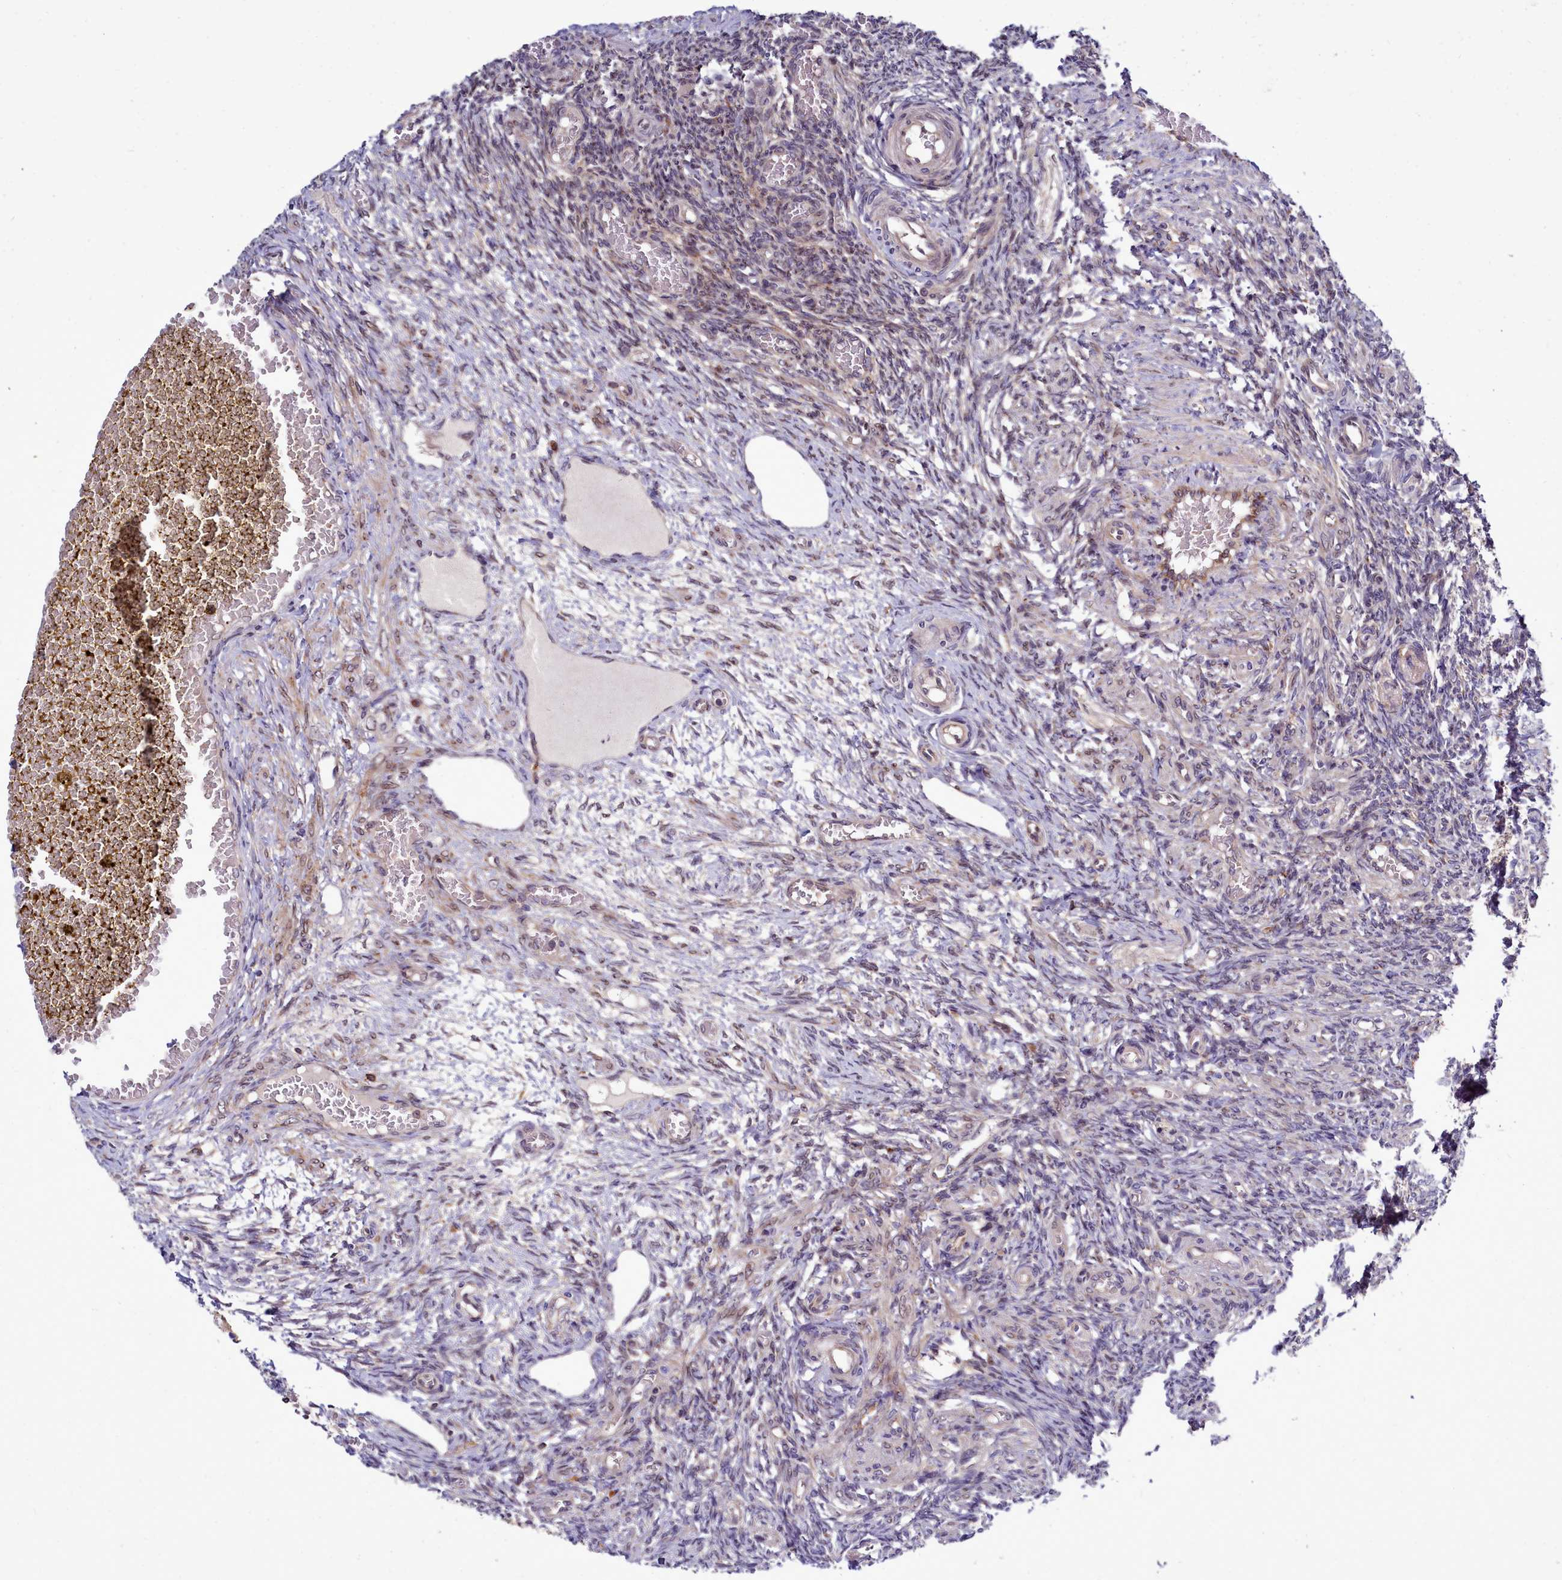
{"staining": {"intensity": "weak", "quantity": "25%-75%", "location": "cytoplasmic/membranous"}, "tissue": "ovary", "cell_type": "Ovarian stroma cells", "image_type": "normal", "snomed": [{"axis": "morphology", "description": "Normal tissue, NOS"}, {"axis": "topography", "description": "Ovary"}], "caption": "Immunohistochemistry (IHC) staining of normal ovary, which displays low levels of weak cytoplasmic/membranous staining in approximately 25%-75% of ovarian stroma cells indicating weak cytoplasmic/membranous protein expression. The staining was performed using DAB (brown) for protein detection and nuclei were counterstained in hematoxylin (blue).", "gene": "RAPGEF4", "patient": {"sex": "female", "age": 27}}